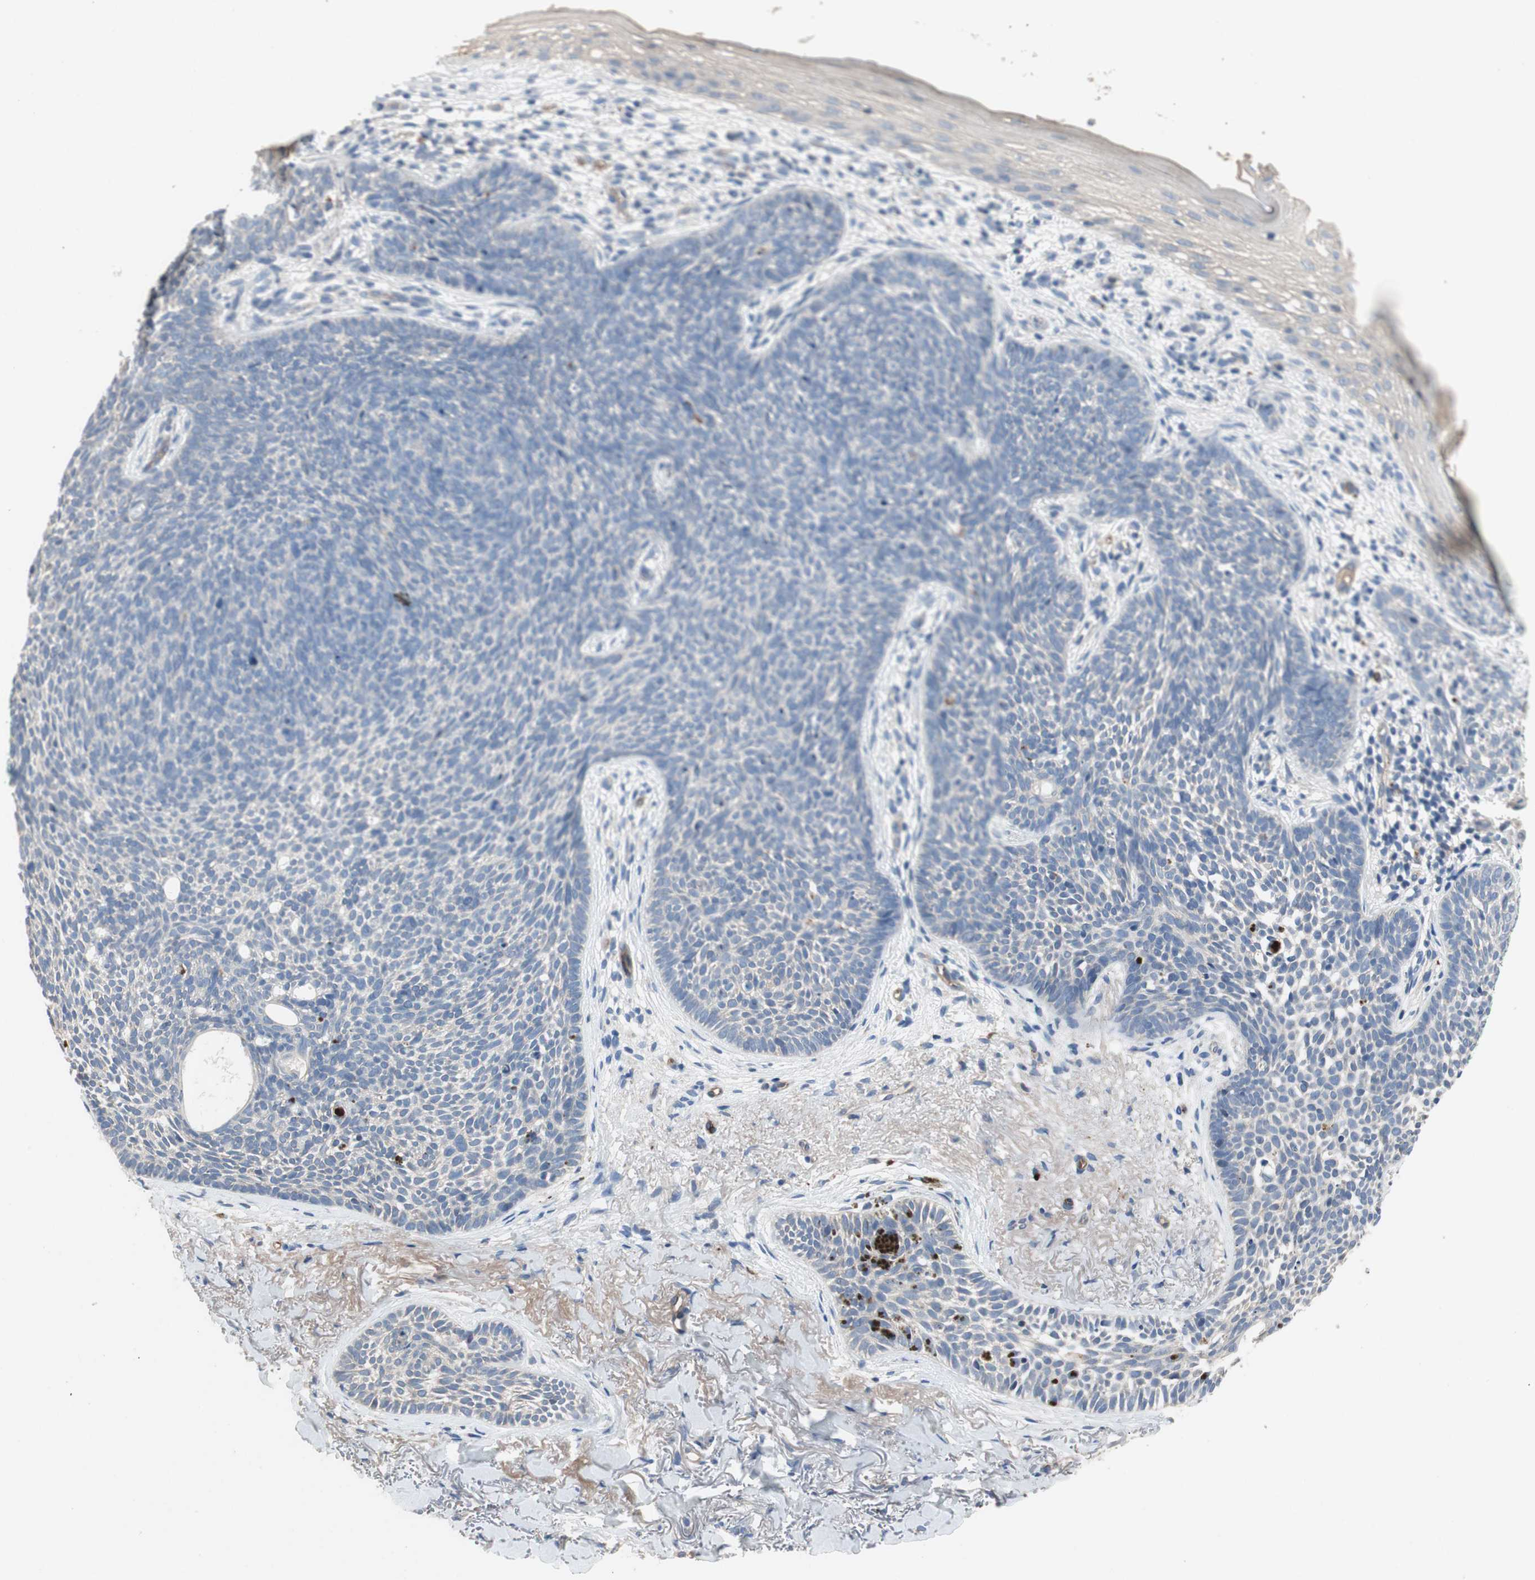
{"staining": {"intensity": "negative", "quantity": "none", "location": "none"}, "tissue": "skin cancer", "cell_type": "Tumor cells", "image_type": "cancer", "snomed": [{"axis": "morphology", "description": "Basal cell carcinoma"}, {"axis": "topography", "description": "Skin"}], "caption": "Protein analysis of skin basal cell carcinoma displays no significant positivity in tumor cells.", "gene": "ALPL", "patient": {"sex": "female", "age": 70}}